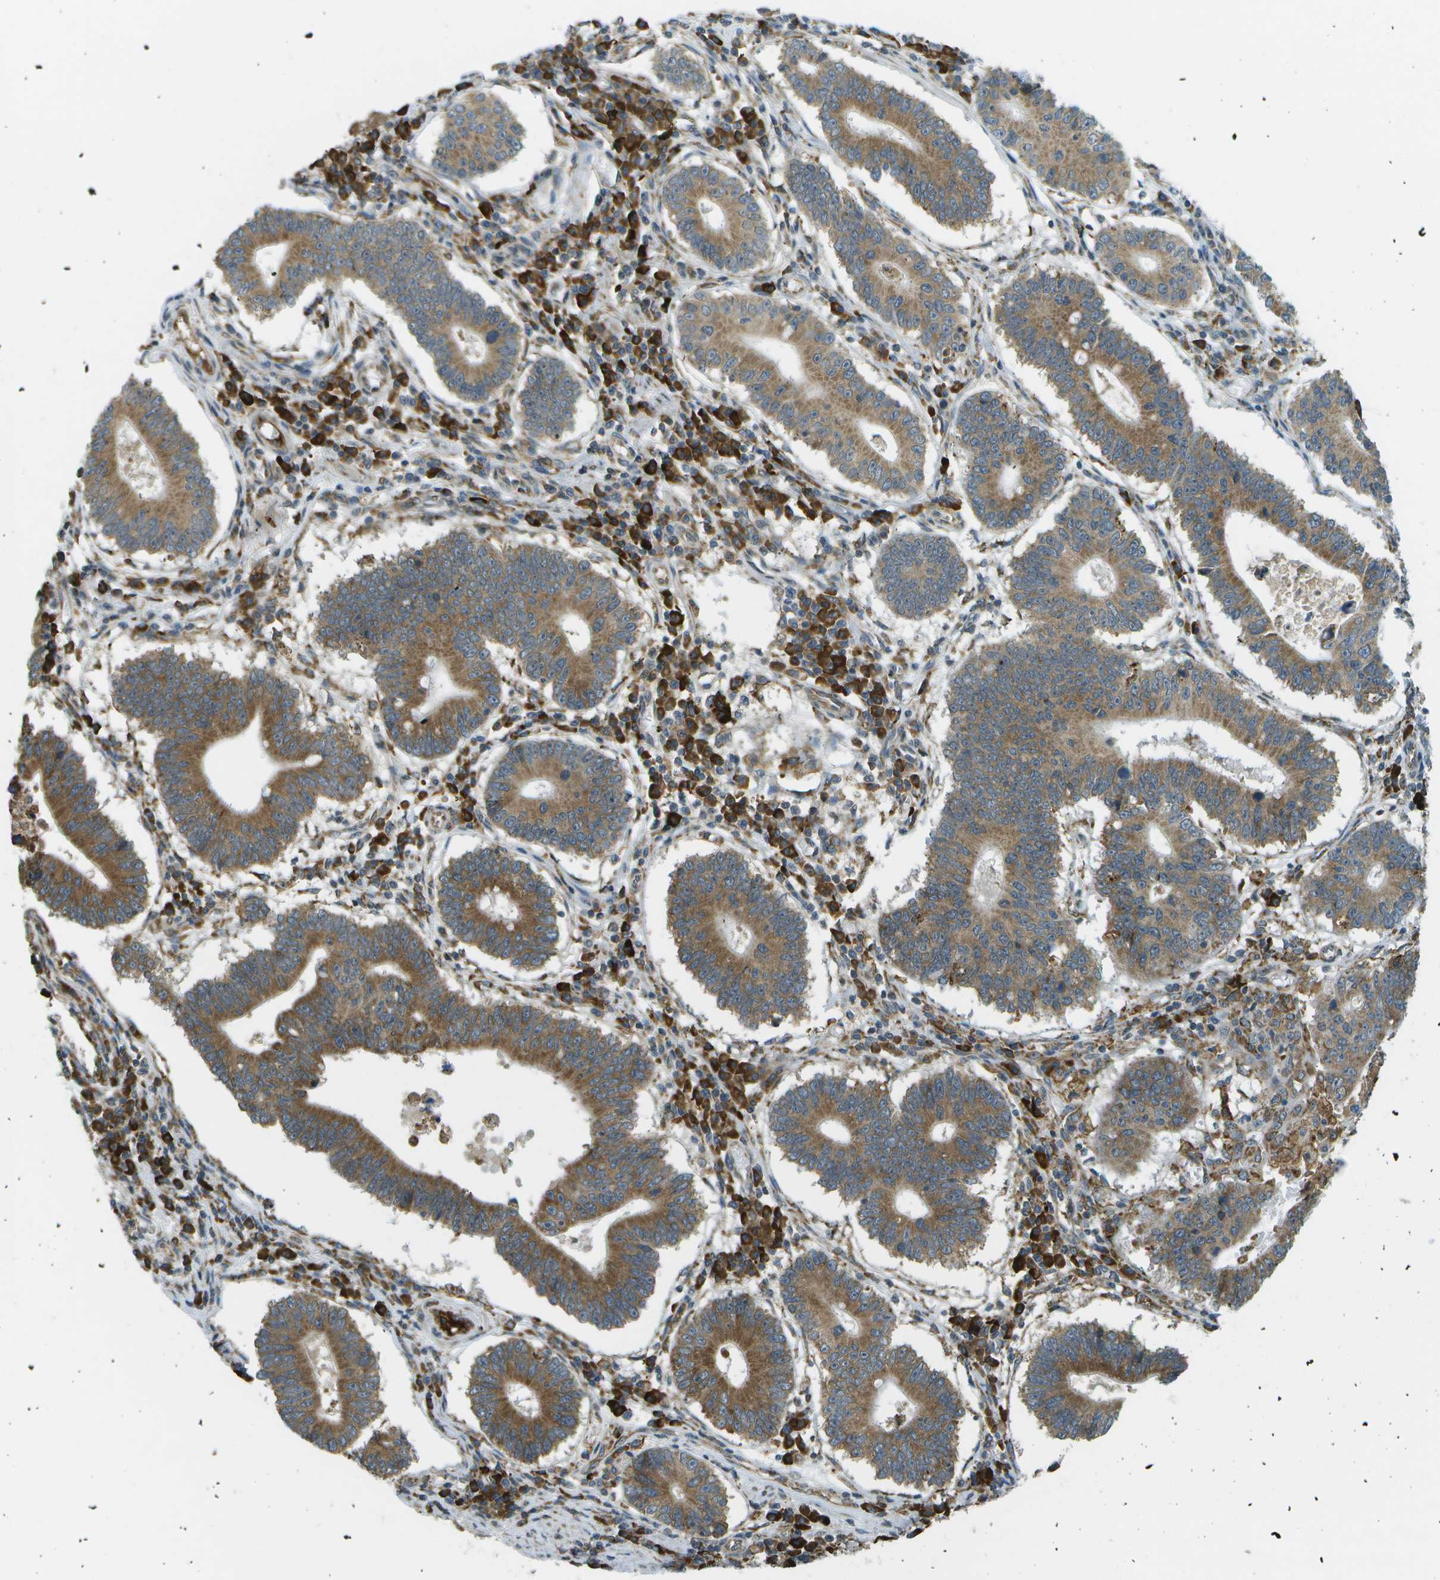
{"staining": {"intensity": "moderate", "quantity": ">75%", "location": "cytoplasmic/membranous"}, "tissue": "stomach cancer", "cell_type": "Tumor cells", "image_type": "cancer", "snomed": [{"axis": "morphology", "description": "Adenocarcinoma, NOS"}, {"axis": "topography", "description": "Stomach"}], "caption": "Stomach cancer stained with a protein marker demonstrates moderate staining in tumor cells.", "gene": "USP30", "patient": {"sex": "male", "age": 59}}